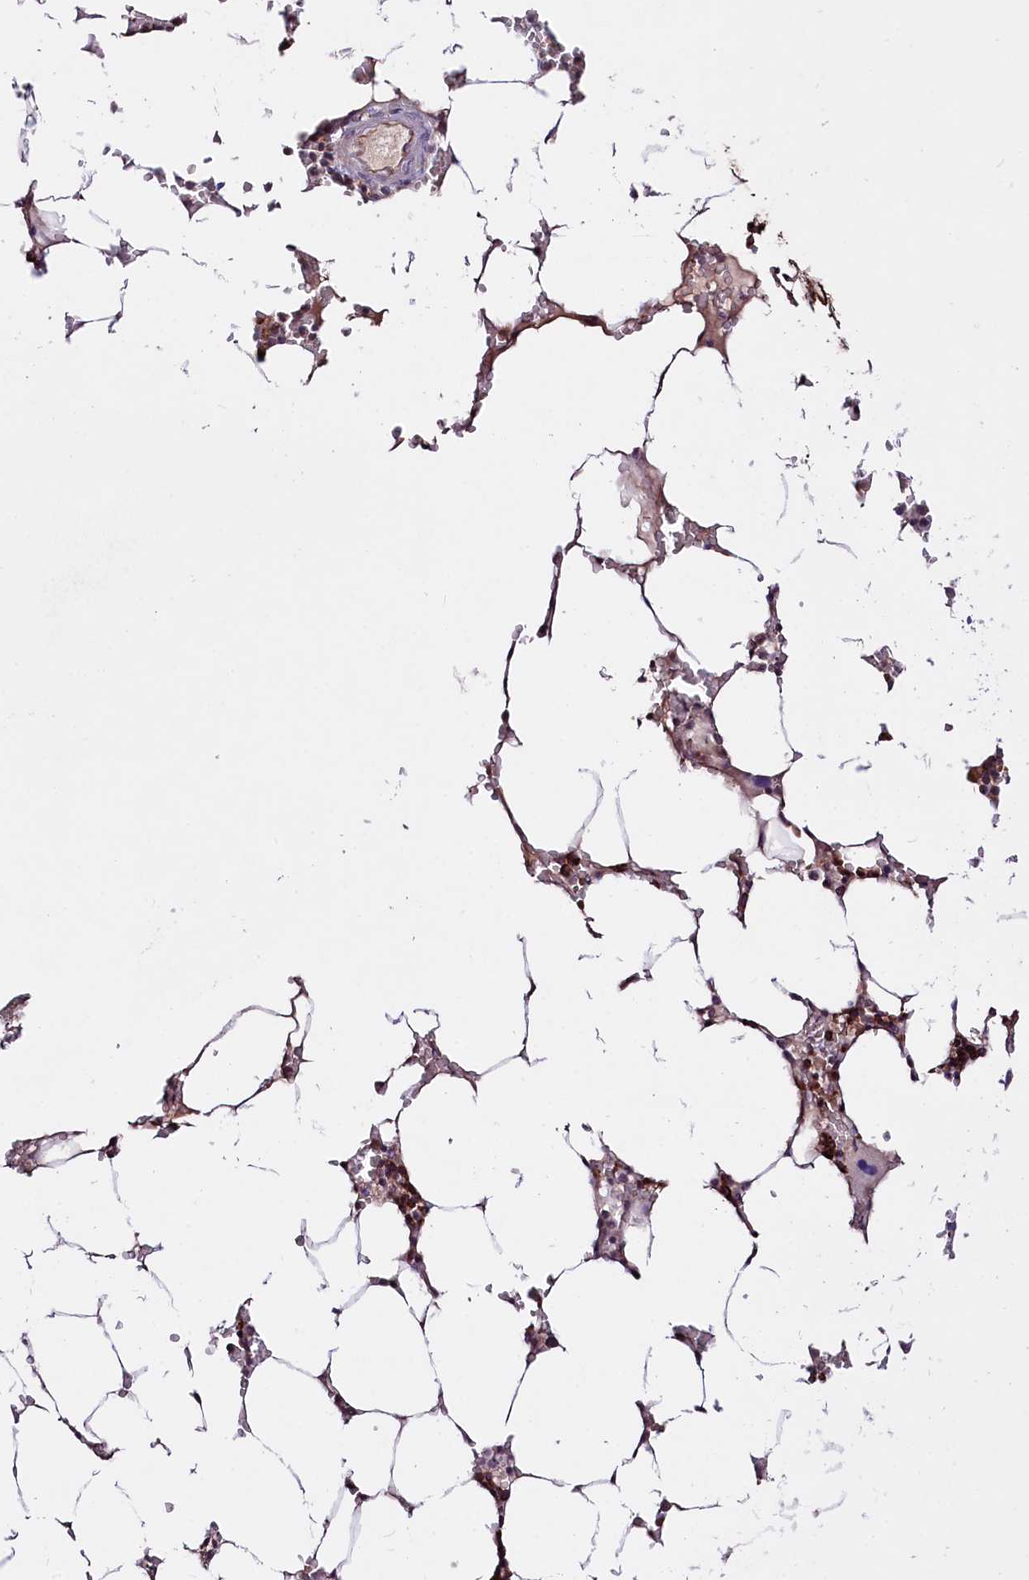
{"staining": {"intensity": "moderate", "quantity": "25%-75%", "location": "cytoplasmic/membranous"}, "tissue": "bone marrow", "cell_type": "Hematopoietic cells", "image_type": "normal", "snomed": [{"axis": "morphology", "description": "Normal tissue, NOS"}, {"axis": "topography", "description": "Bone marrow"}], "caption": "This is a micrograph of immunohistochemistry (IHC) staining of normal bone marrow, which shows moderate expression in the cytoplasmic/membranous of hematopoietic cells.", "gene": "TAFAZZIN", "patient": {"sex": "male", "age": 70}}